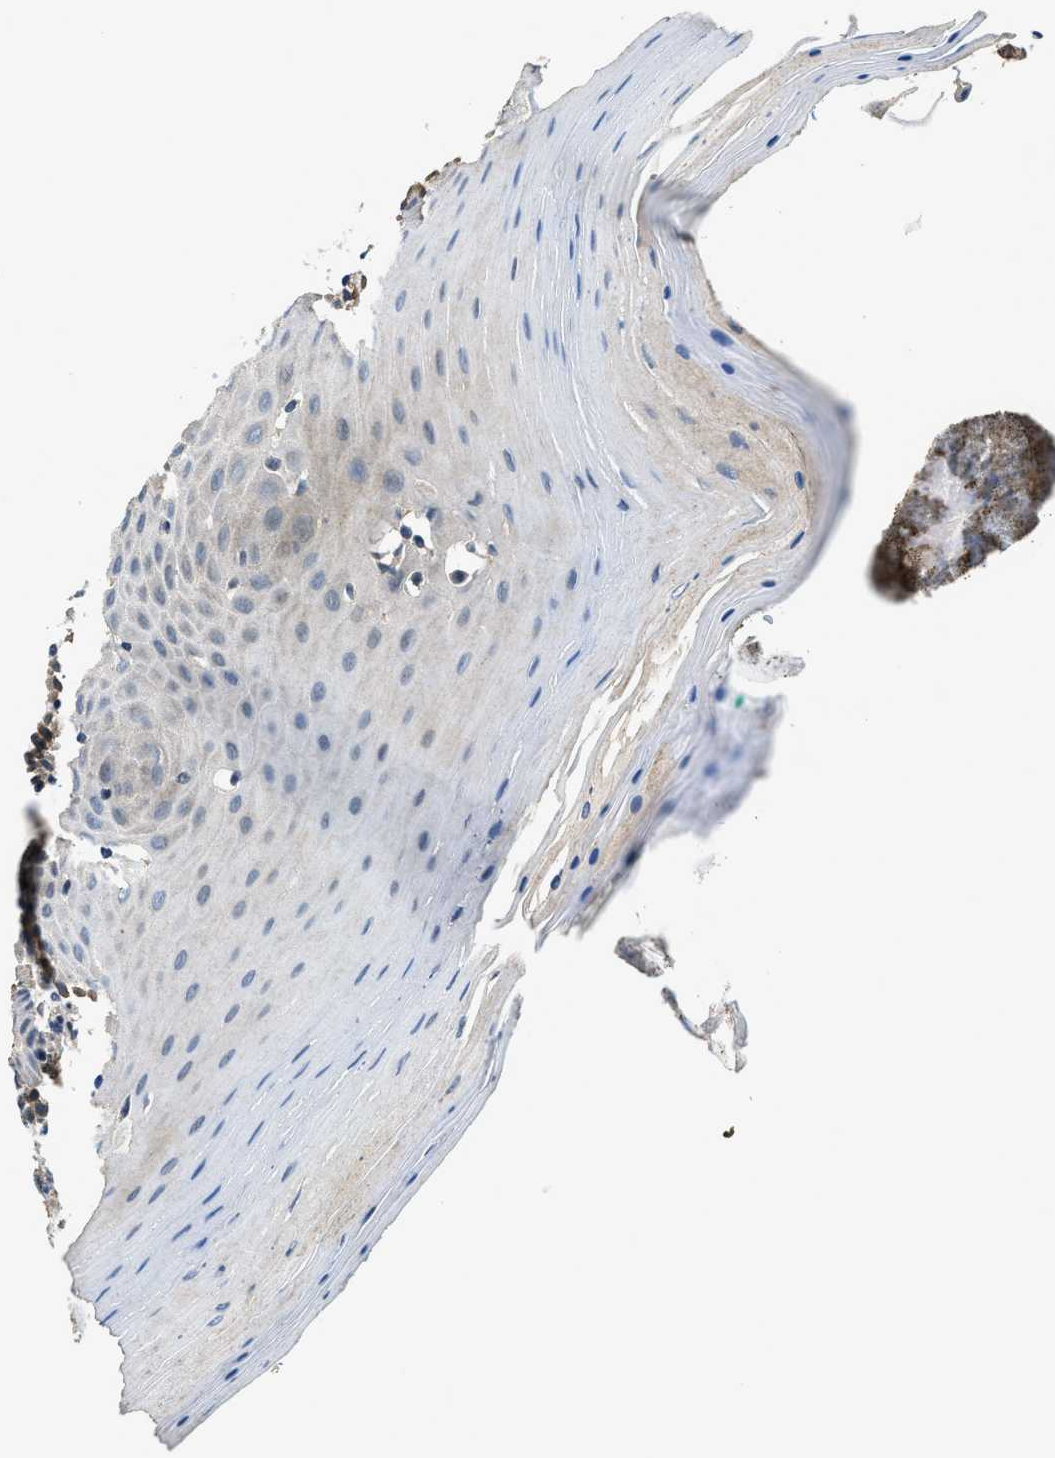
{"staining": {"intensity": "moderate", "quantity": "<25%", "location": "cytoplasmic/membranous"}, "tissue": "oral mucosa", "cell_type": "Squamous epithelial cells", "image_type": "normal", "snomed": [{"axis": "morphology", "description": "Normal tissue, NOS"}, {"axis": "topography", "description": "Skeletal muscle"}, {"axis": "topography", "description": "Oral tissue"}], "caption": "Protein expression by immunohistochemistry (IHC) reveals moderate cytoplasmic/membranous expression in approximately <25% of squamous epithelial cells in unremarkable oral mucosa.", "gene": "SSH2", "patient": {"sex": "male", "age": 58}}